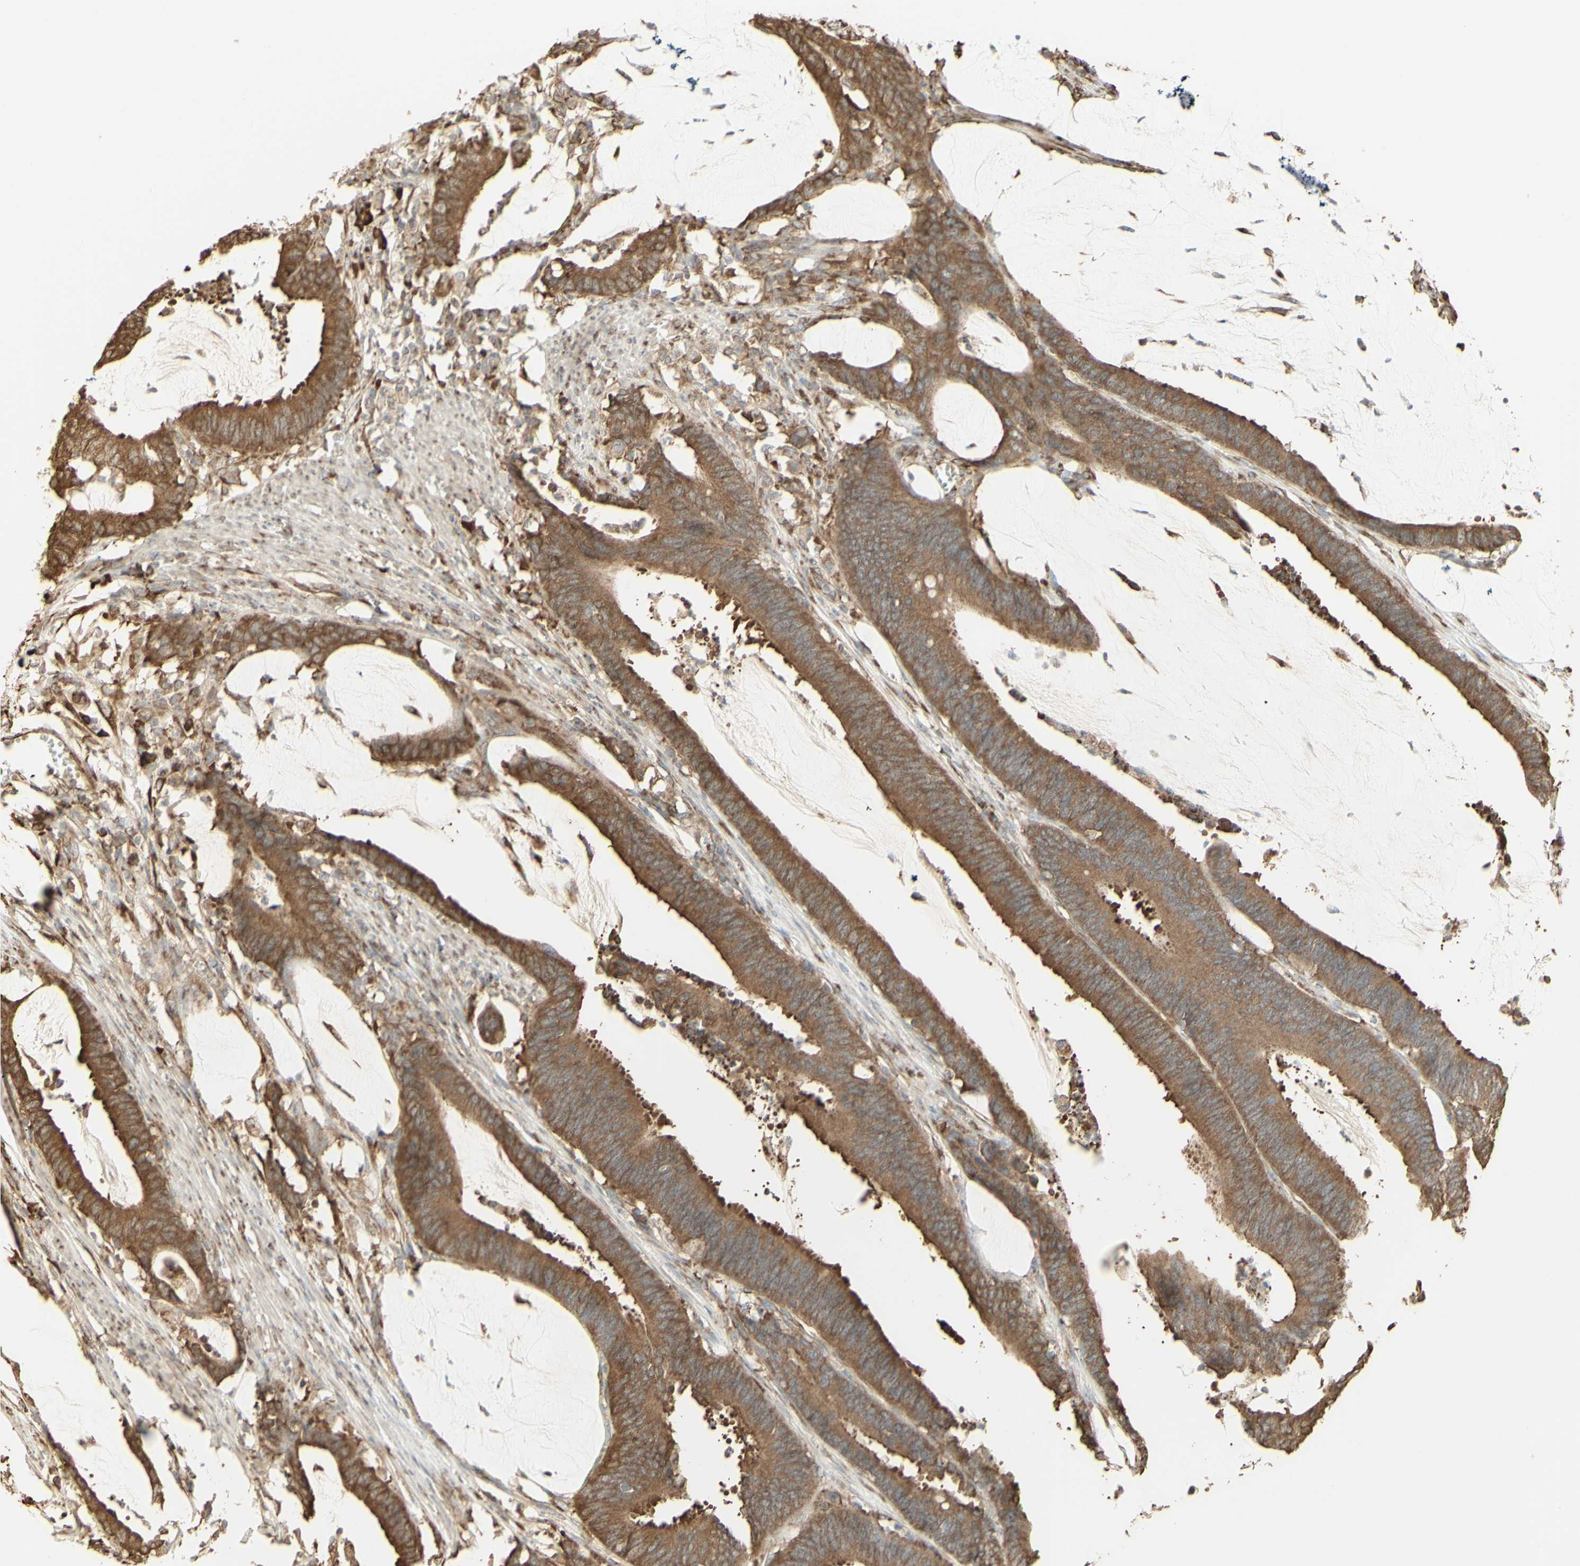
{"staining": {"intensity": "moderate", "quantity": ">75%", "location": "cytoplasmic/membranous"}, "tissue": "colorectal cancer", "cell_type": "Tumor cells", "image_type": "cancer", "snomed": [{"axis": "morphology", "description": "Adenocarcinoma, NOS"}, {"axis": "topography", "description": "Rectum"}], "caption": "Tumor cells display moderate cytoplasmic/membranous staining in approximately >75% of cells in colorectal adenocarcinoma. The protein is stained brown, and the nuclei are stained in blue (DAB IHC with brightfield microscopy, high magnification).", "gene": "EEF1B2", "patient": {"sex": "female", "age": 66}}